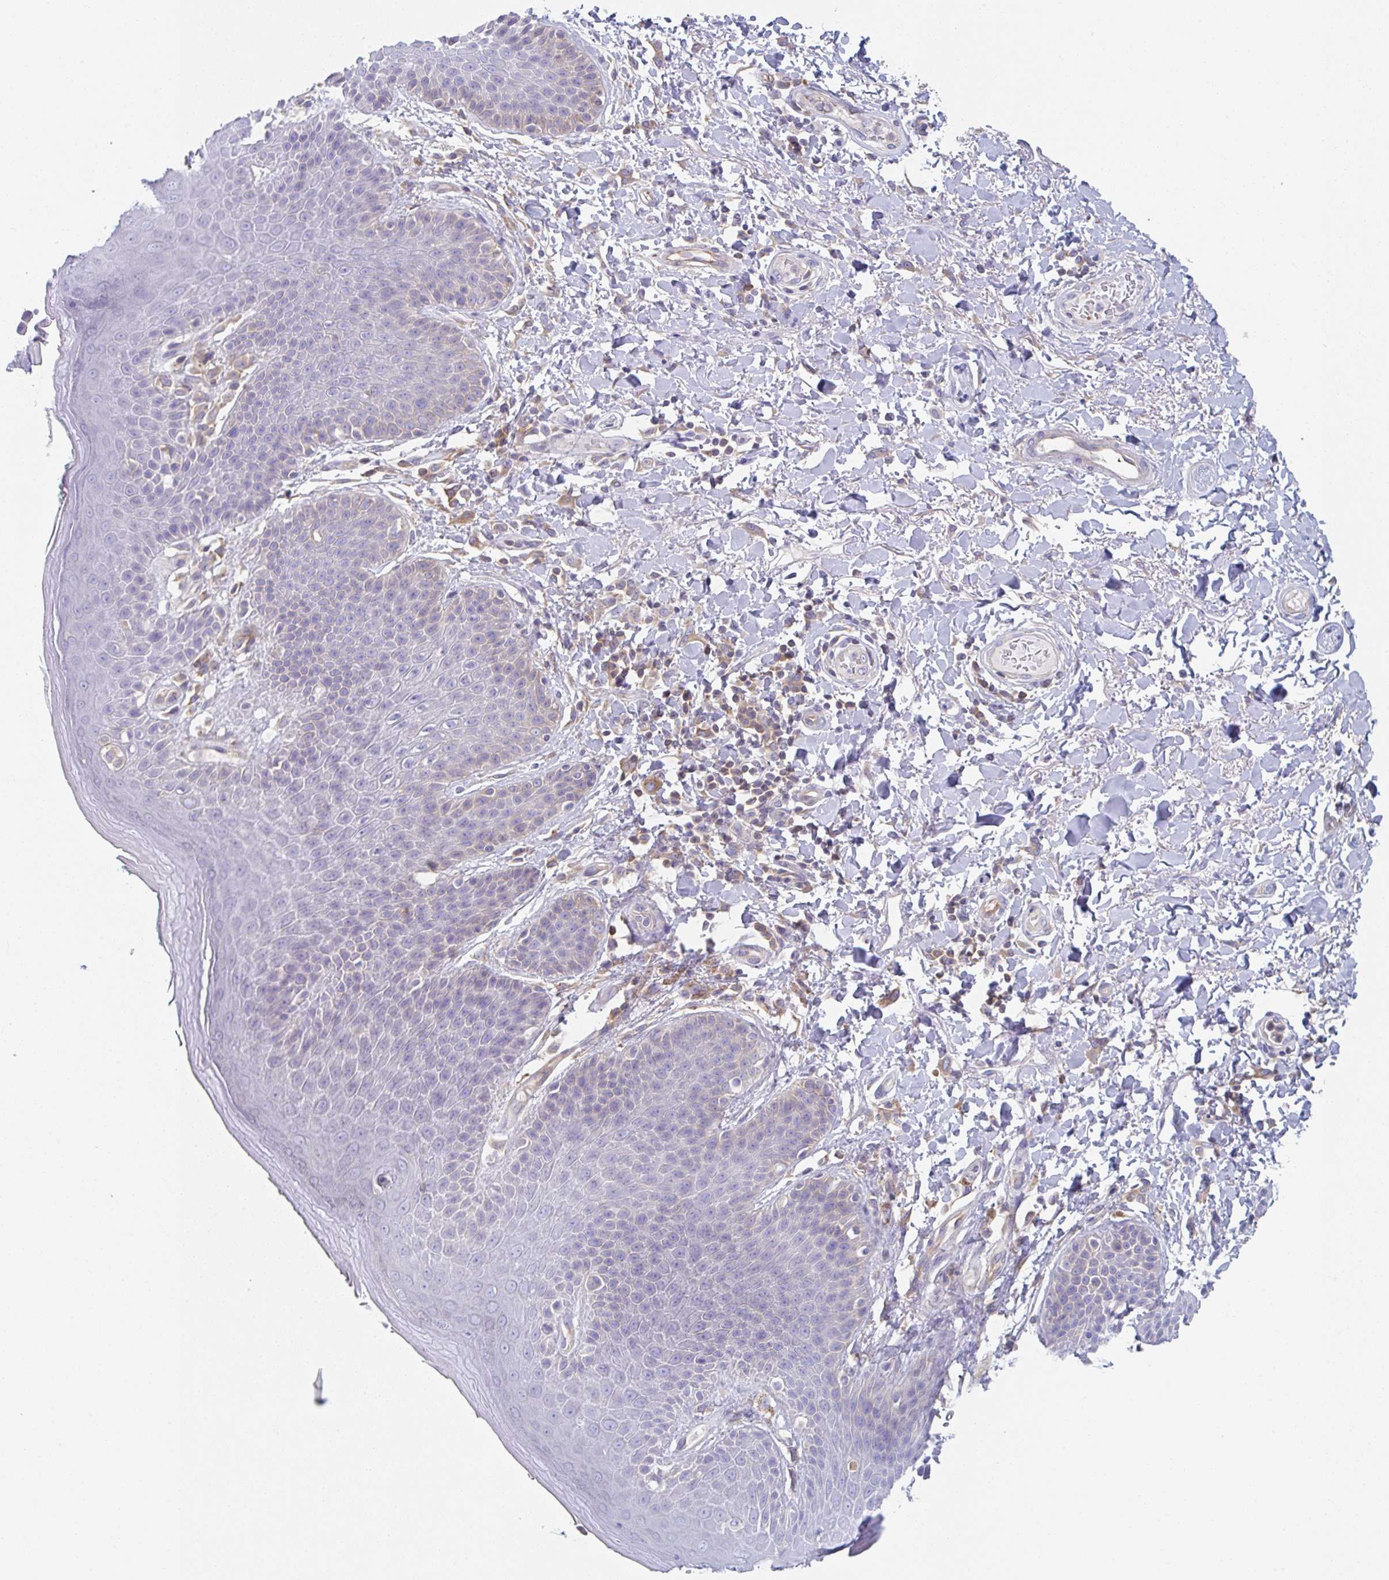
{"staining": {"intensity": "negative", "quantity": "none", "location": "none"}, "tissue": "skin", "cell_type": "Epidermal cells", "image_type": "normal", "snomed": [{"axis": "morphology", "description": "Normal tissue, NOS"}, {"axis": "topography", "description": "Peripheral nerve tissue"}], "caption": "Human skin stained for a protein using IHC shows no expression in epidermal cells.", "gene": "AMPD2", "patient": {"sex": "male", "age": 51}}